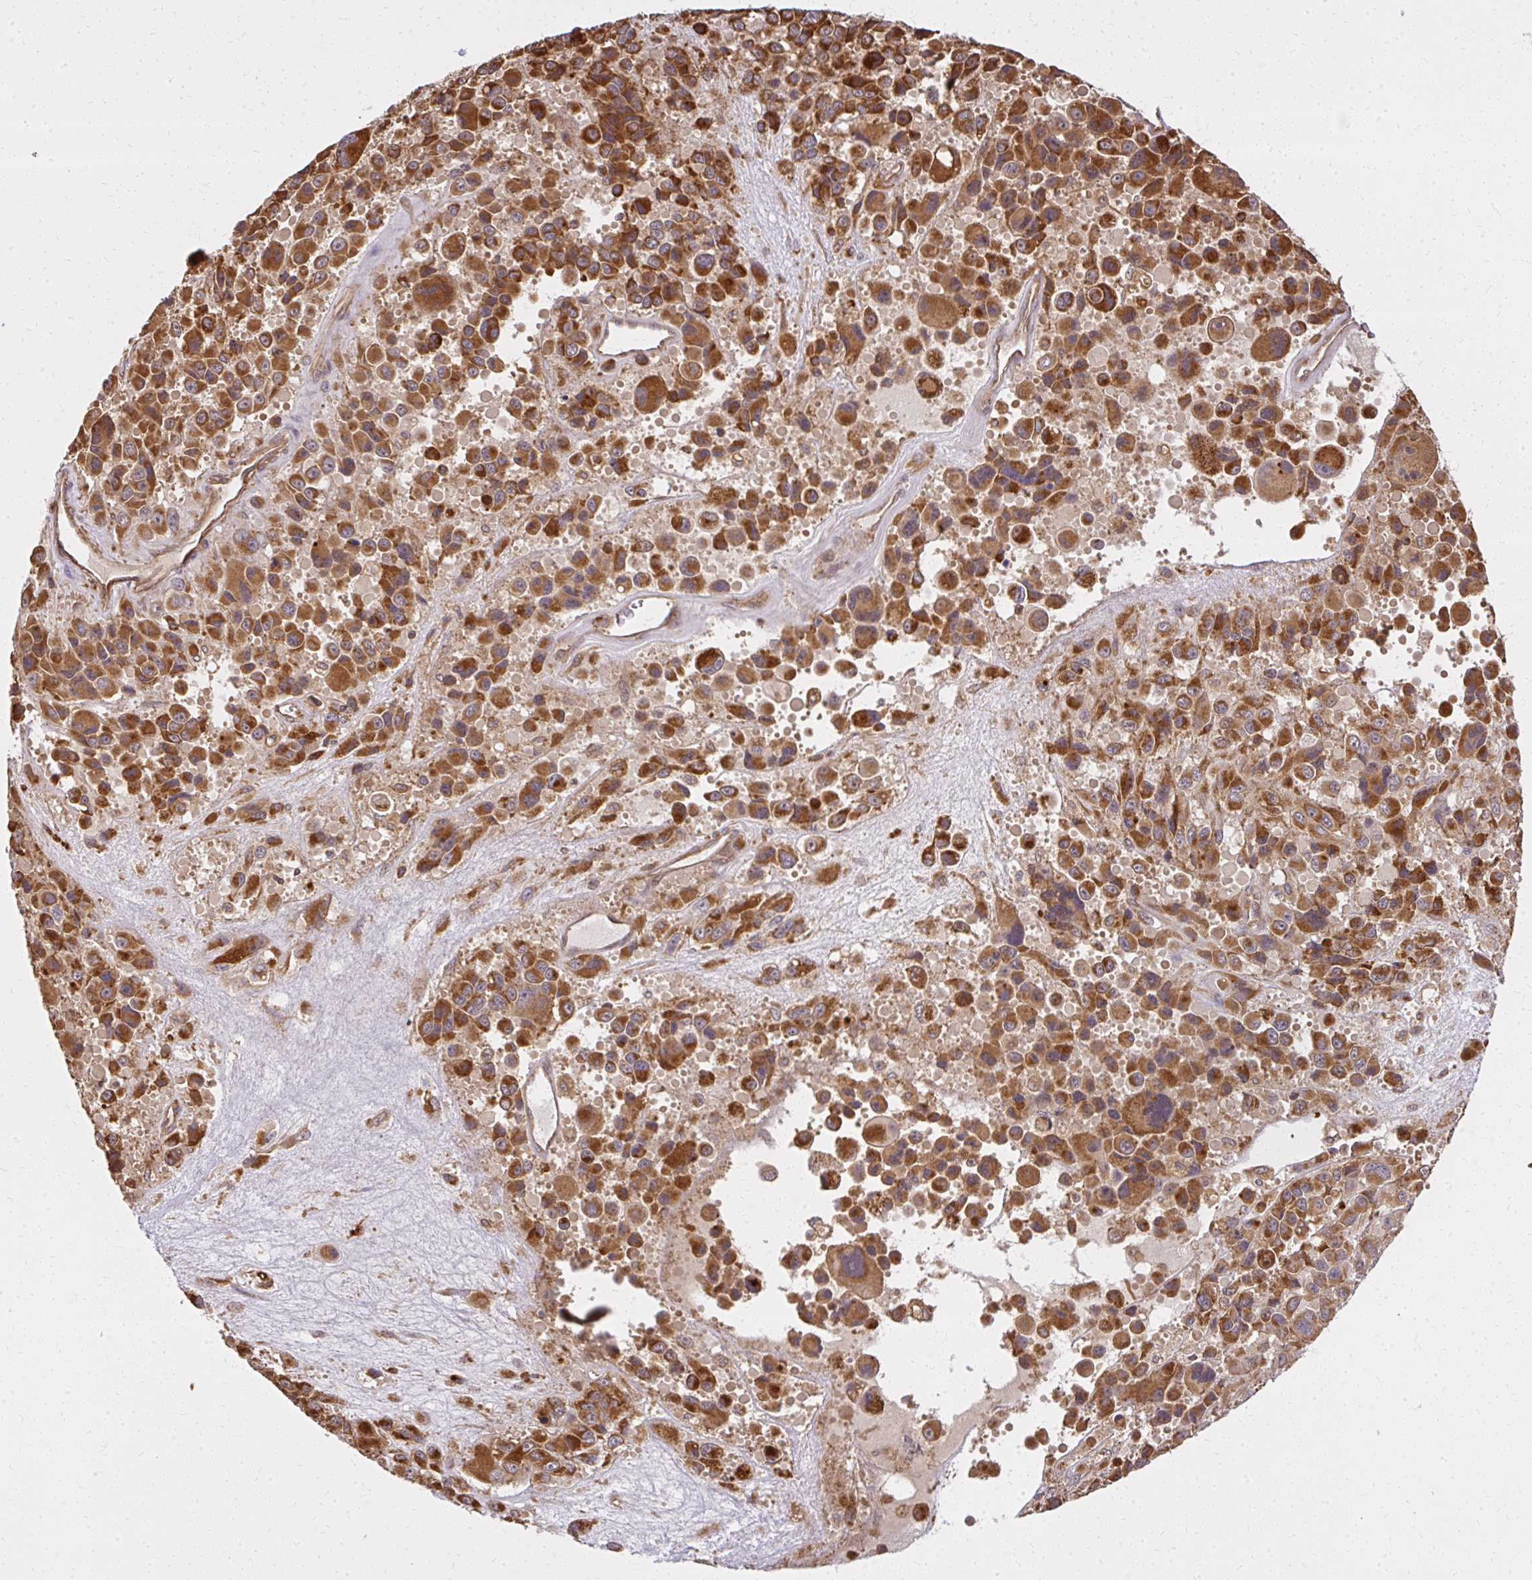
{"staining": {"intensity": "strong", "quantity": ">75%", "location": "cytoplasmic/membranous"}, "tissue": "melanoma", "cell_type": "Tumor cells", "image_type": "cancer", "snomed": [{"axis": "morphology", "description": "Malignant melanoma, Metastatic site"}, {"axis": "topography", "description": "Lymph node"}], "caption": "Immunohistochemical staining of human malignant melanoma (metastatic site) reveals strong cytoplasmic/membranous protein positivity in about >75% of tumor cells.", "gene": "GNS", "patient": {"sex": "female", "age": 65}}